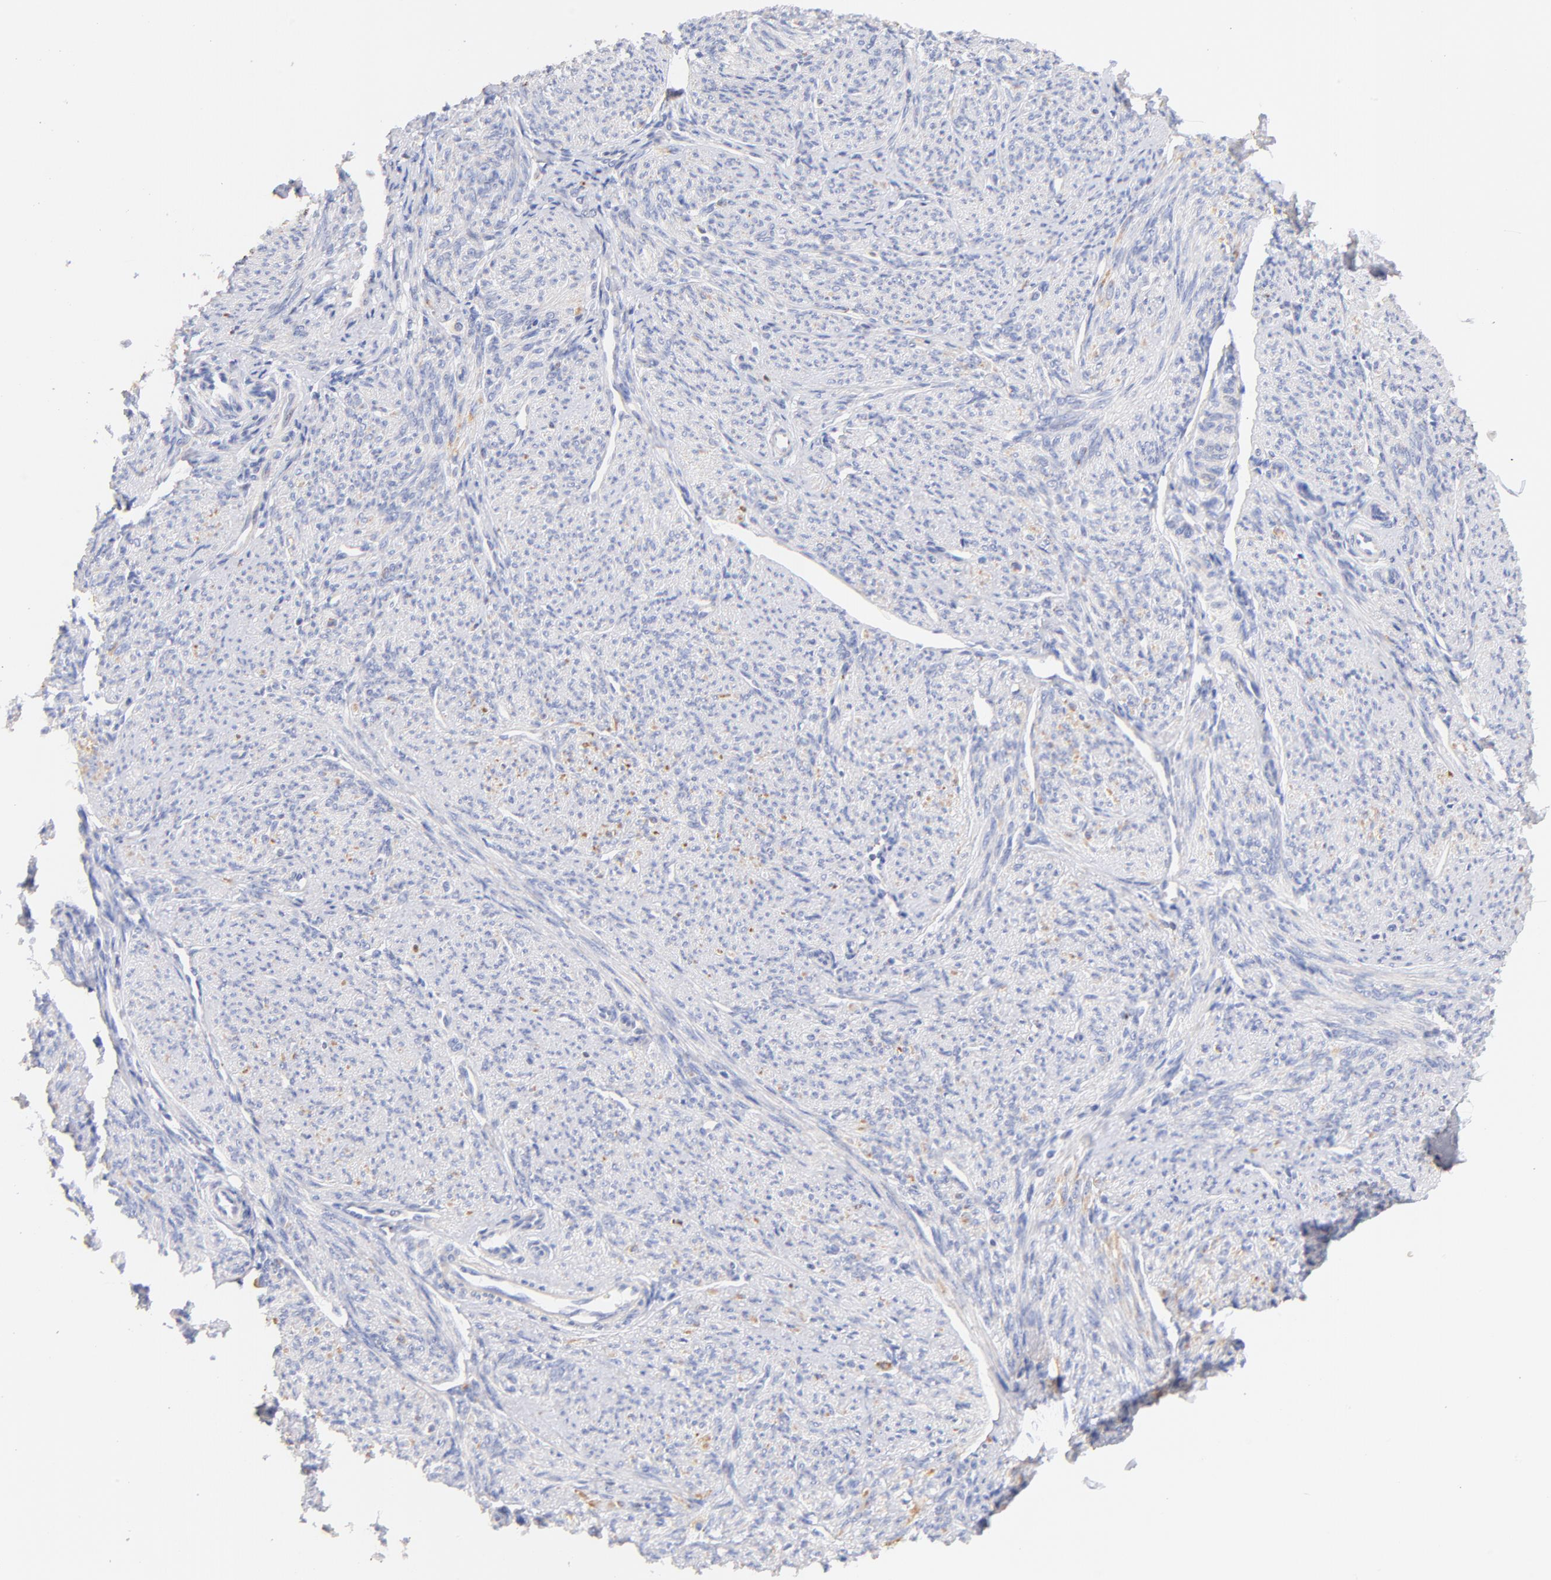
{"staining": {"intensity": "negative", "quantity": "none", "location": "none"}, "tissue": "smooth muscle", "cell_type": "Smooth muscle cells", "image_type": "normal", "snomed": [{"axis": "morphology", "description": "Normal tissue, NOS"}, {"axis": "topography", "description": "Smooth muscle"}], "caption": "Normal smooth muscle was stained to show a protein in brown. There is no significant expression in smooth muscle cells. (Stains: DAB (3,3'-diaminobenzidine) immunohistochemistry (IHC) with hematoxylin counter stain, Microscopy: brightfield microscopy at high magnification).", "gene": "IGLV7", "patient": {"sex": "female", "age": 65}}